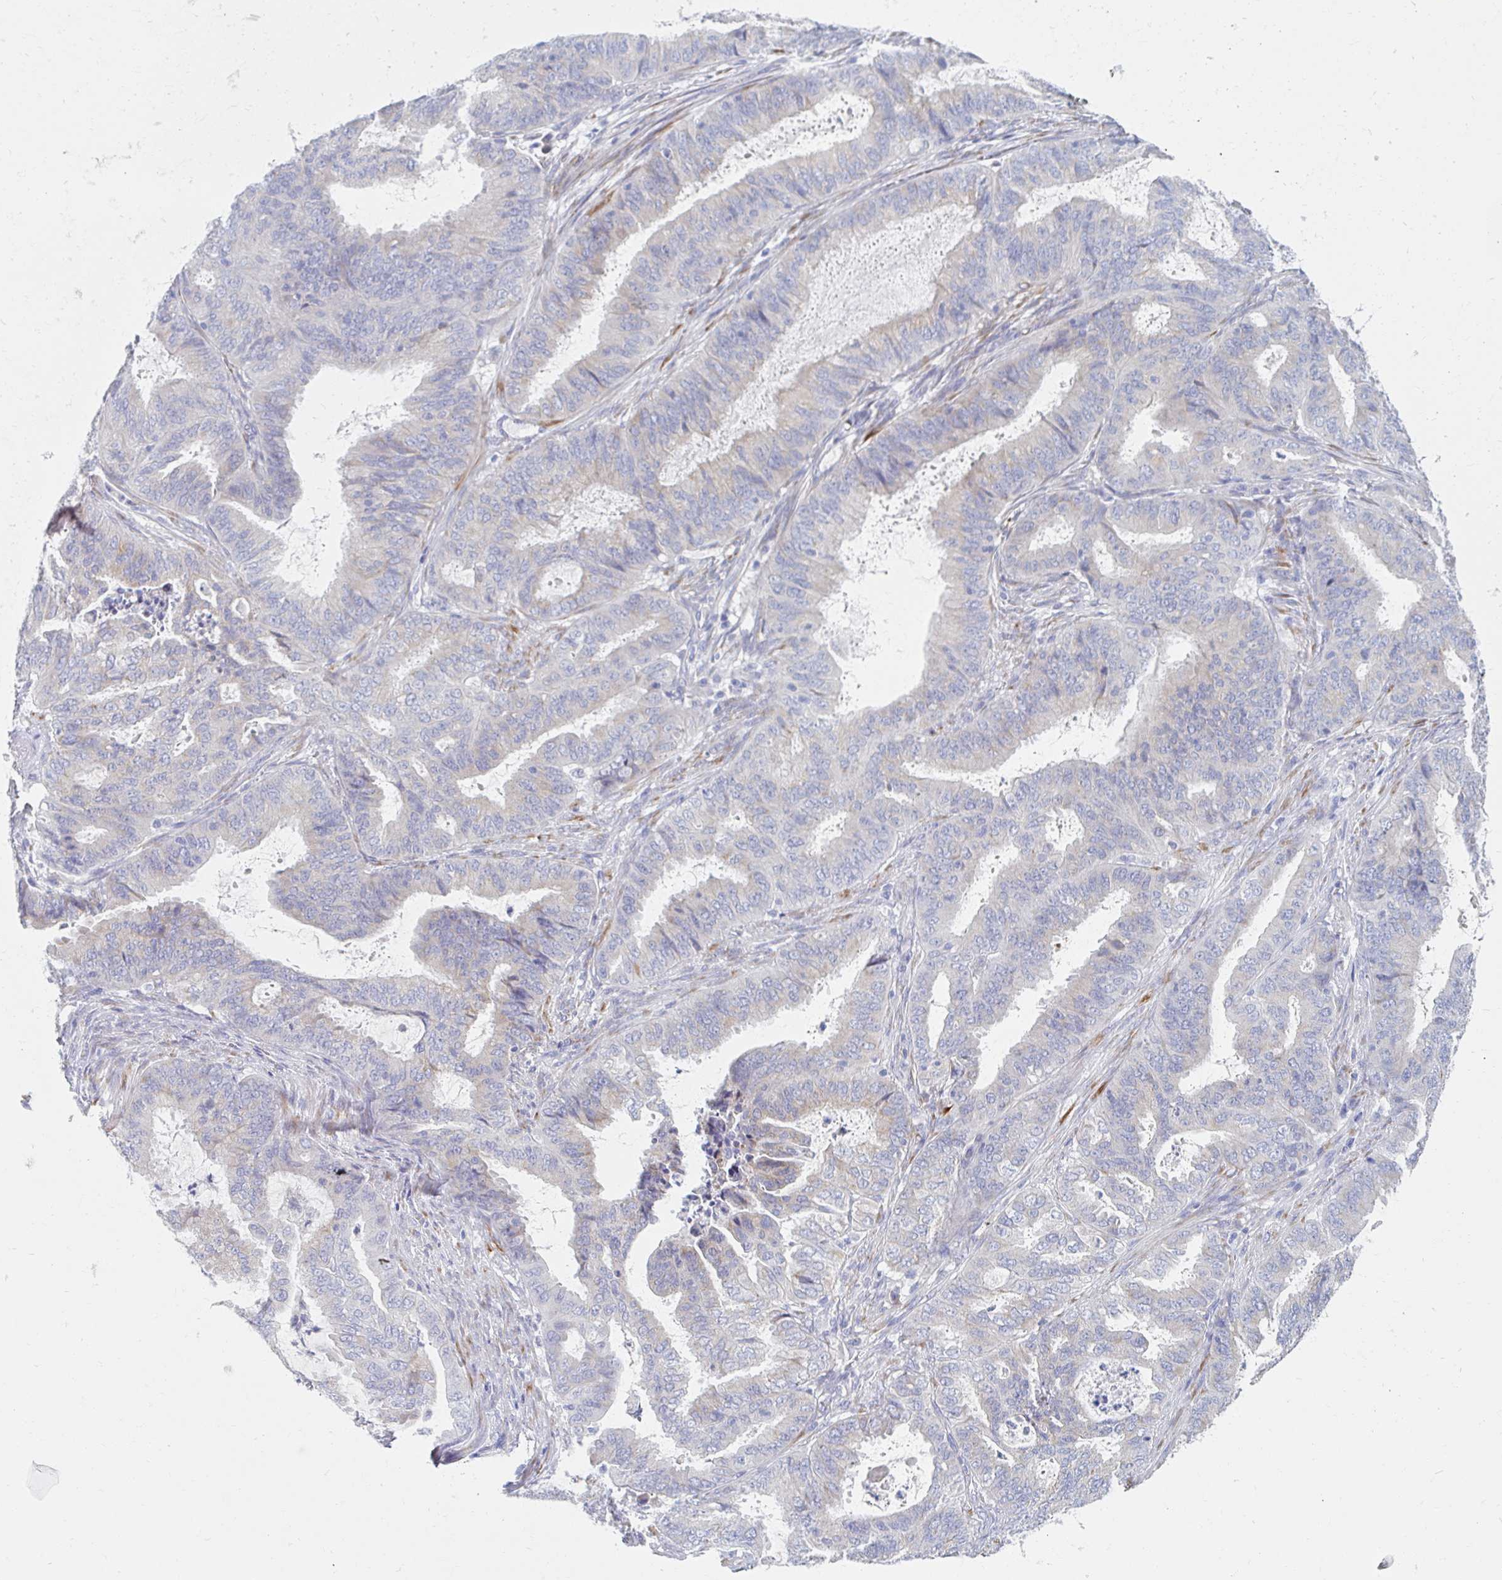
{"staining": {"intensity": "weak", "quantity": "<25%", "location": "cytoplasmic/membranous"}, "tissue": "endometrial cancer", "cell_type": "Tumor cells", "image_type": "cancer", "snomed": [{"axis": "morphology", "description": "Adenocarcinoma, NOS"}, {"axis": "topography", "description": "Endometrium"}], "caption": "High power microscopy image of an IHC histopathology image of endometrial cancer, revealing no significant staining in tumor cells. Nuclei are stained in blue.", "gene": "MYLK2", "patient": {"sex": "female", "age": 51}}